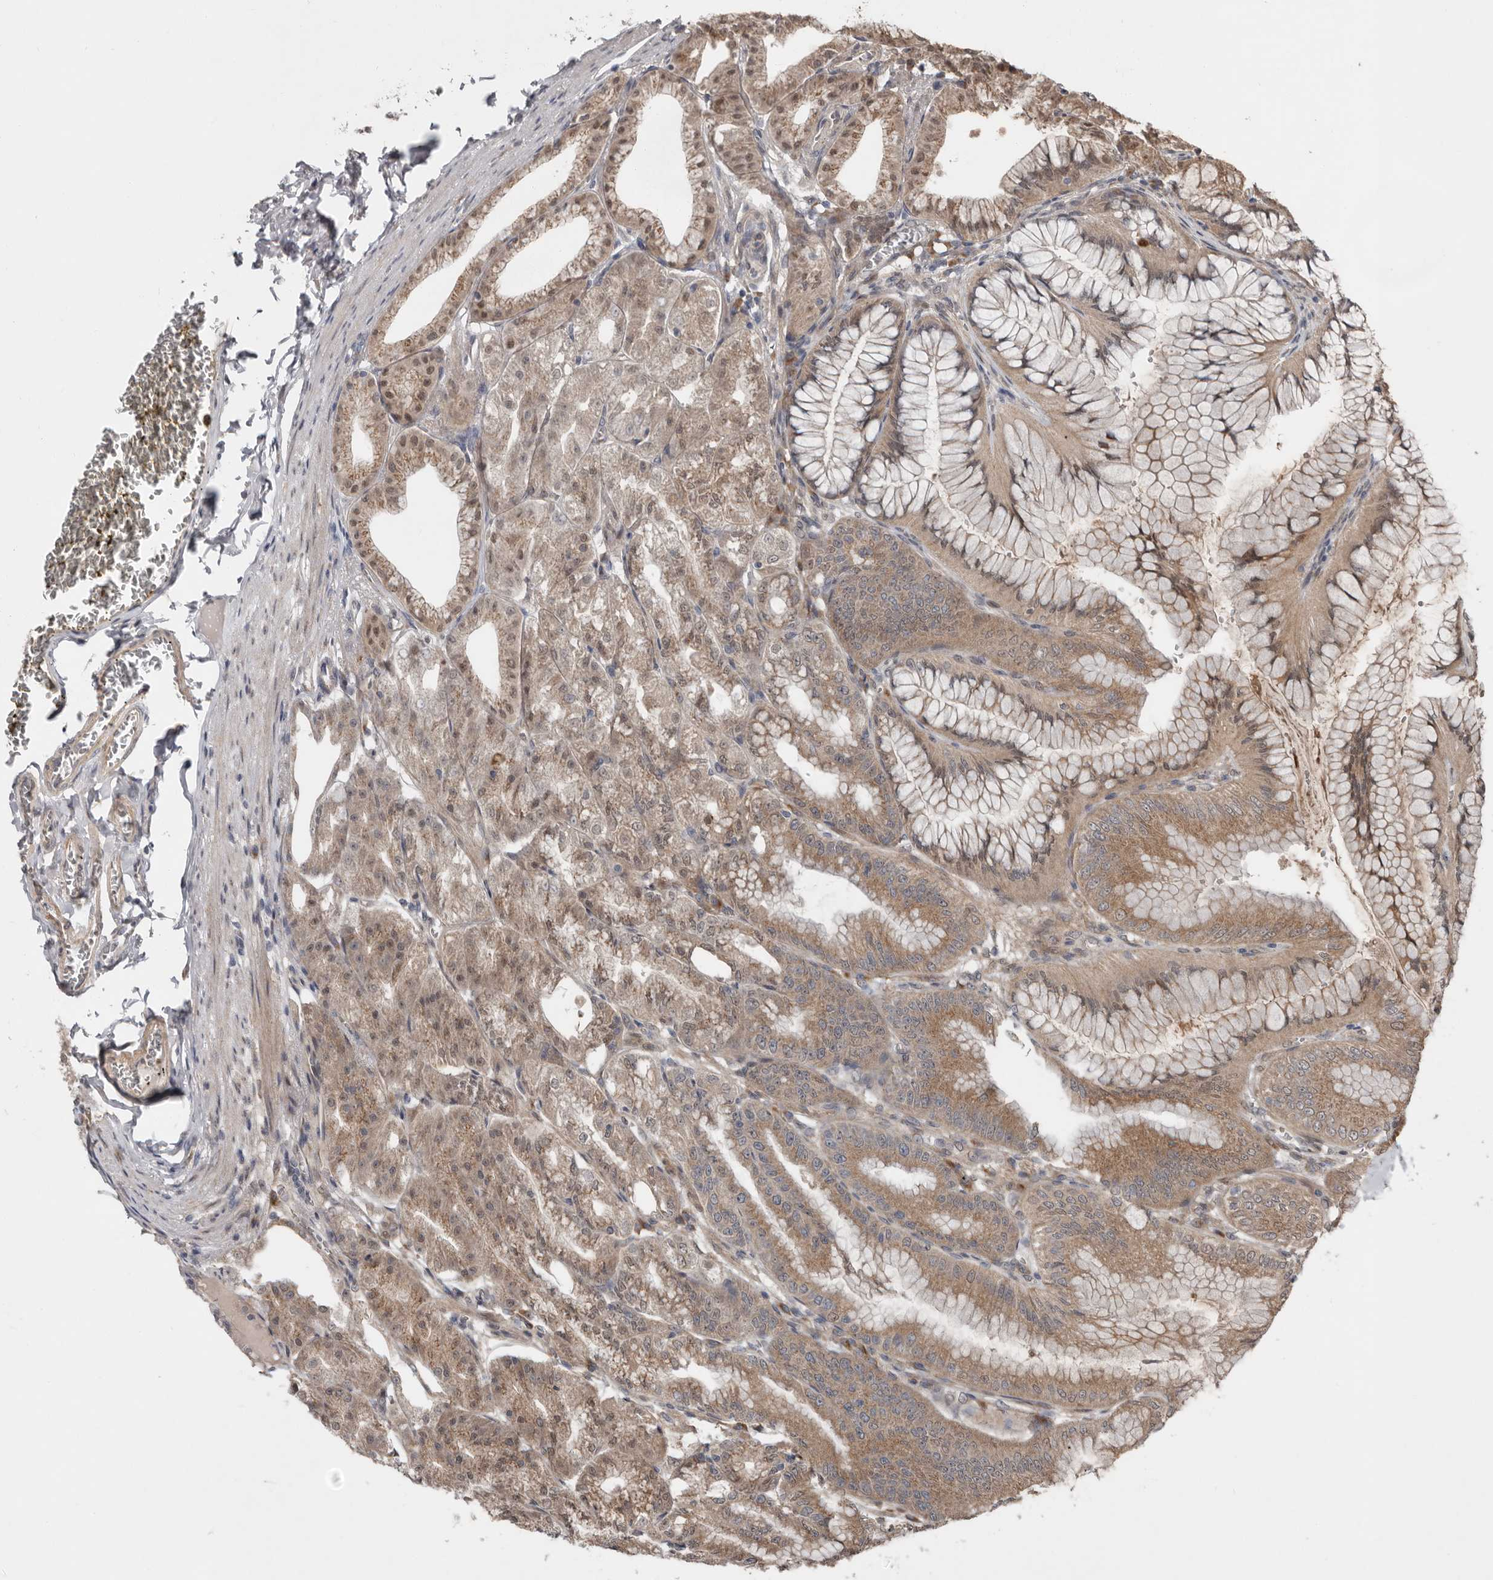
{"staining": {"intensity": "moderate", "quantity": ">75%", "location": "cytoplasmic/membranous"}, "tissue": "stomach", "cell_type": "Glandular cells", "image_type": "normal", "snomed": [{"axis": "morphology", "description": "Normal tissue, NOS"}, {"axis": "topography", "description": "Stomach, lower"}], "caption": "An image showing moderate cytoplasmic/membranous positivity in approximately >75% of glandular cells in normal stomach, as visualized by brown immunohistochemical staining.", "gene": "CHML", "patient": {"sex": "male", "age": 71}}